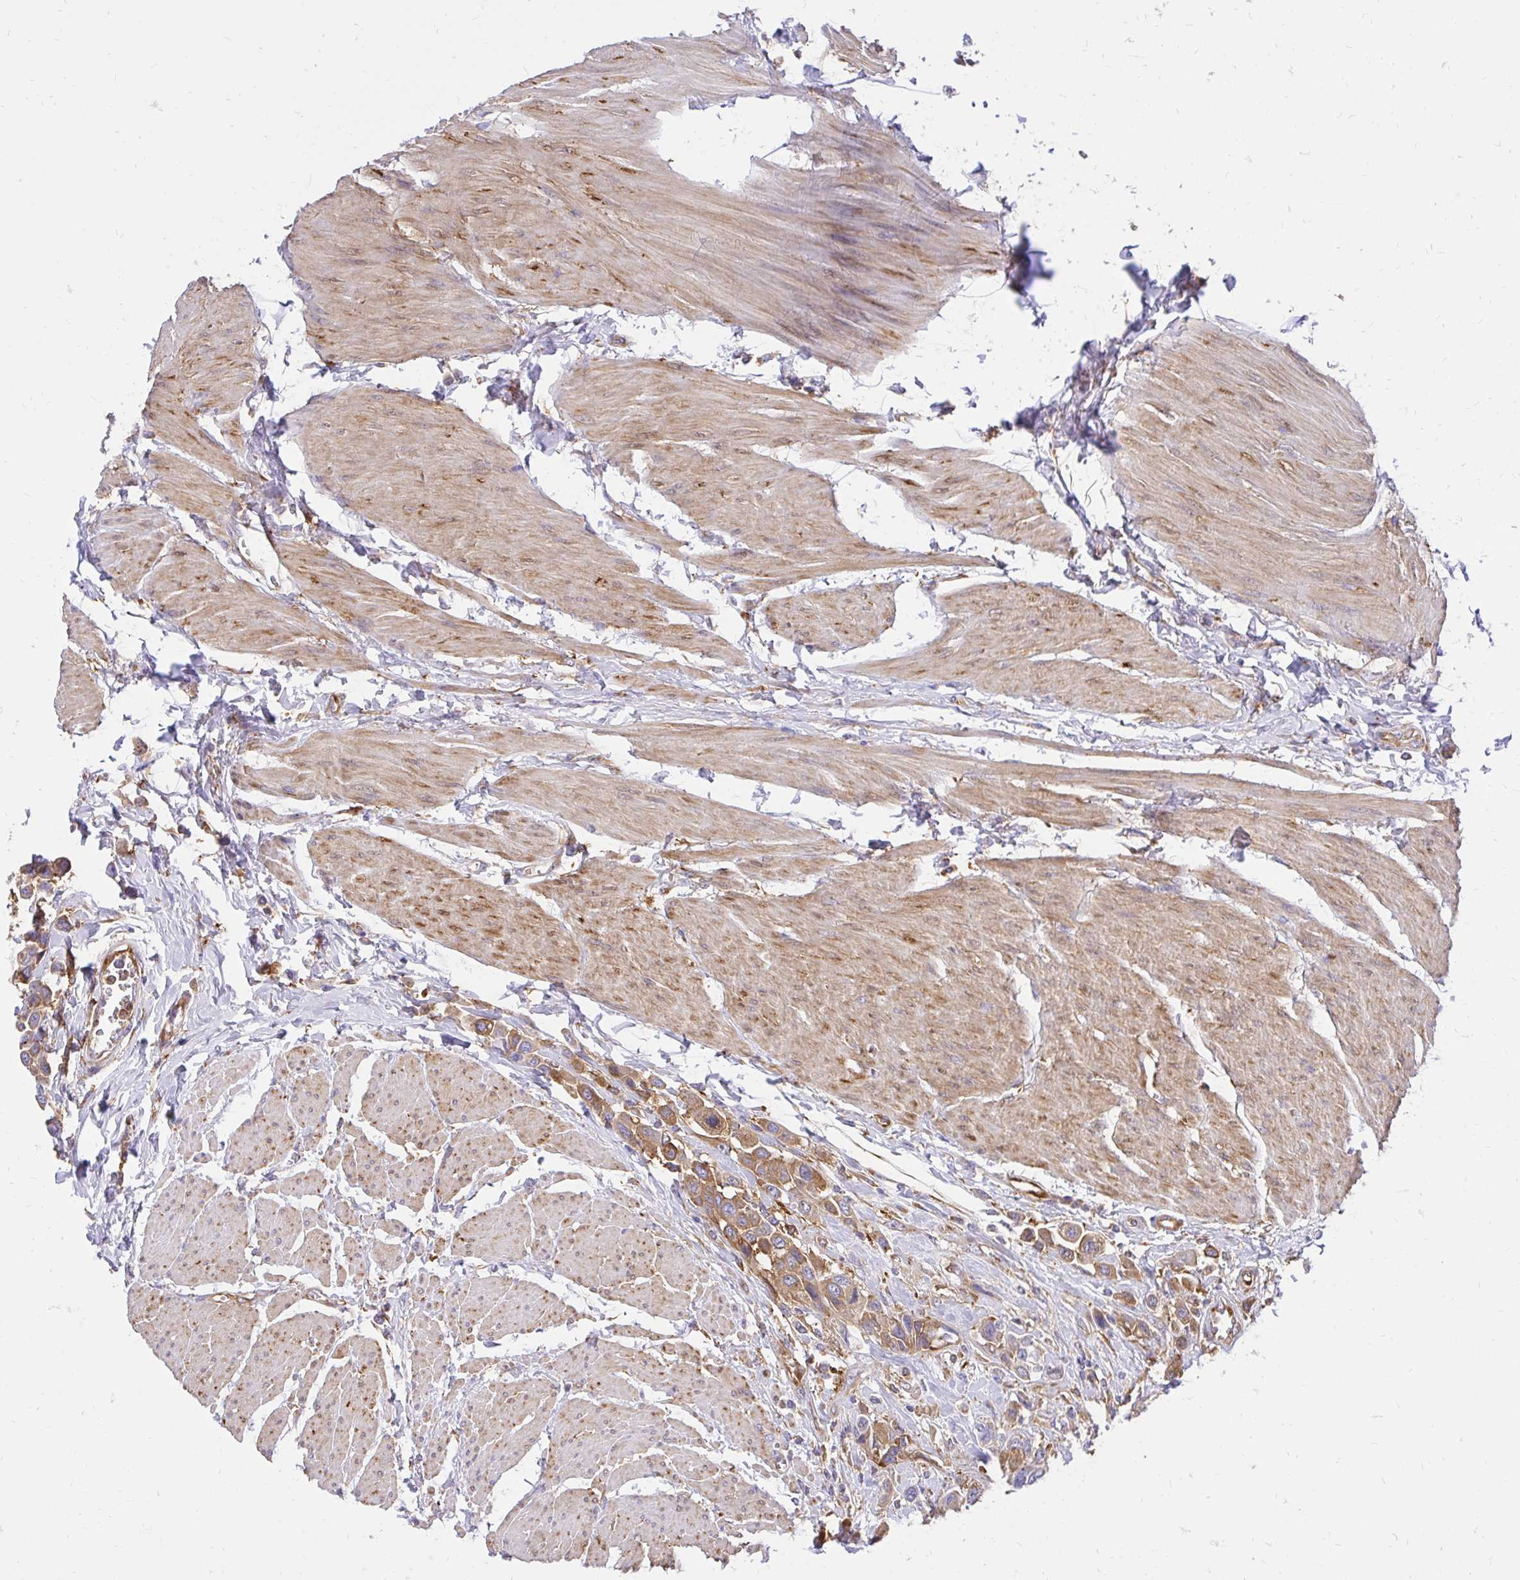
{"staining": {"intensity": "moderate", "quantity": ">75%", "location": "cytoplasmic/membranous"}, "tissue": "urothelial cancer", "cell_type": "Tumor cells", "image_type": "cancer", "snomed": [{"axis": "morphology", "description": "Urothelial carcinoma, High grade"}, {"axis": "topography", "description": "Urinary bladder"}], "caption": "This image displays IHC staining of human urothelial cancer, with medium moderate cytoplasmic/membranous positivity in approximately >75% of tumor cells.", "gene": "ABCB10", "patient": {"sex": "male", "age": 50}}